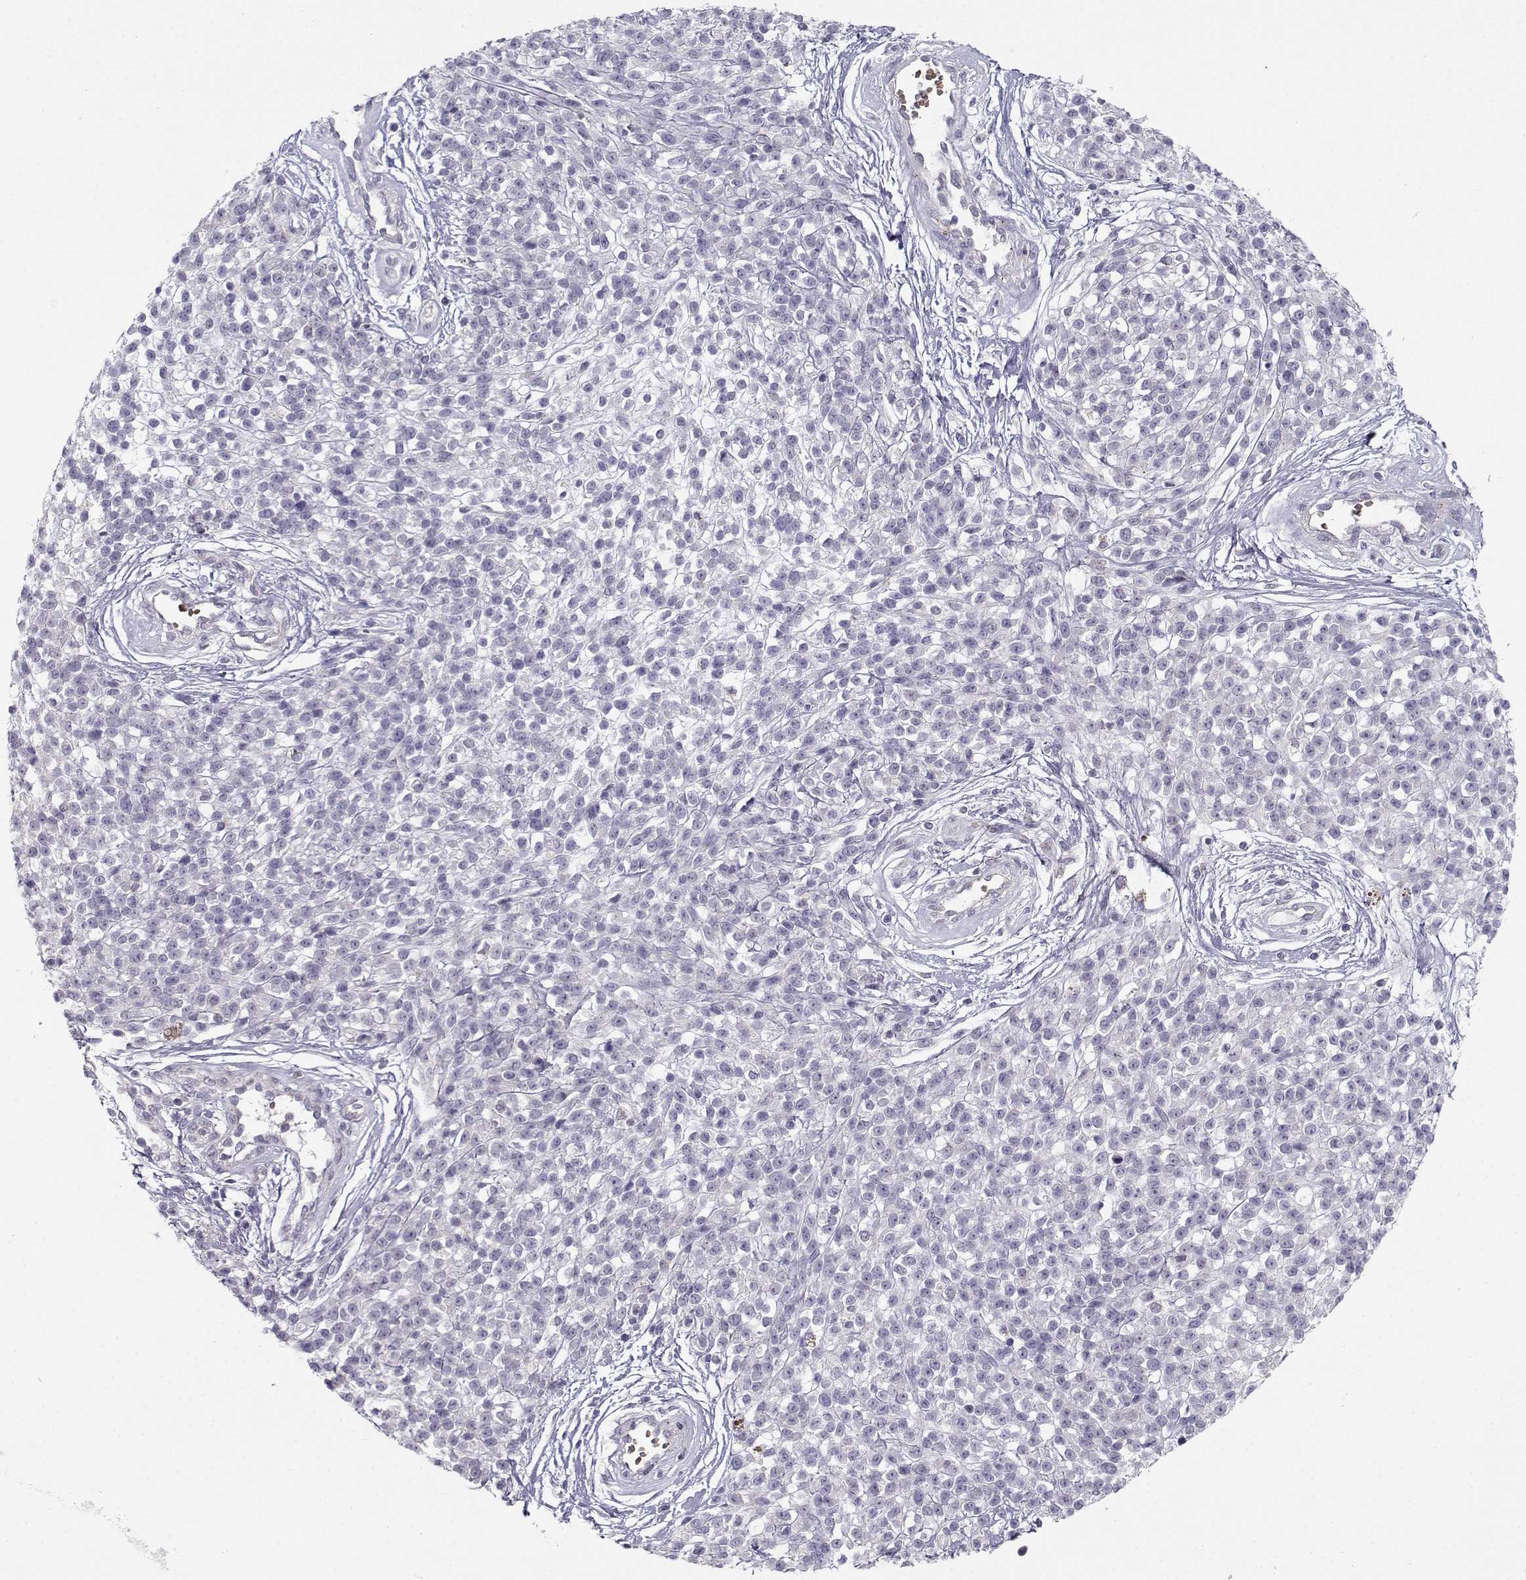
{"staining": {"intensity": "negative", "quantity": "none", "location": "none"}, "tissue": "melanoma", "cell_type": "Tumor cells", "image_type": "cancer", "snomed": [{"axis": "morphology", "description": "Malignant melanoma, NOS"}, {"axis": "topography", "description": "Skin"}, {"axis": "topography", "description": "Skin of trunk"}], "caption": "Immunohistochemistry (IHC) micrograph of malignant melanoma stained for a protein (brown), which reveals no staining in tumor cells. (DAB (3,3'-diaminobenzidine) immunohistochemistry (IHC), high magnification).", "gene": "MYO1A", "patient": {"sex": "male", "age": 74}}